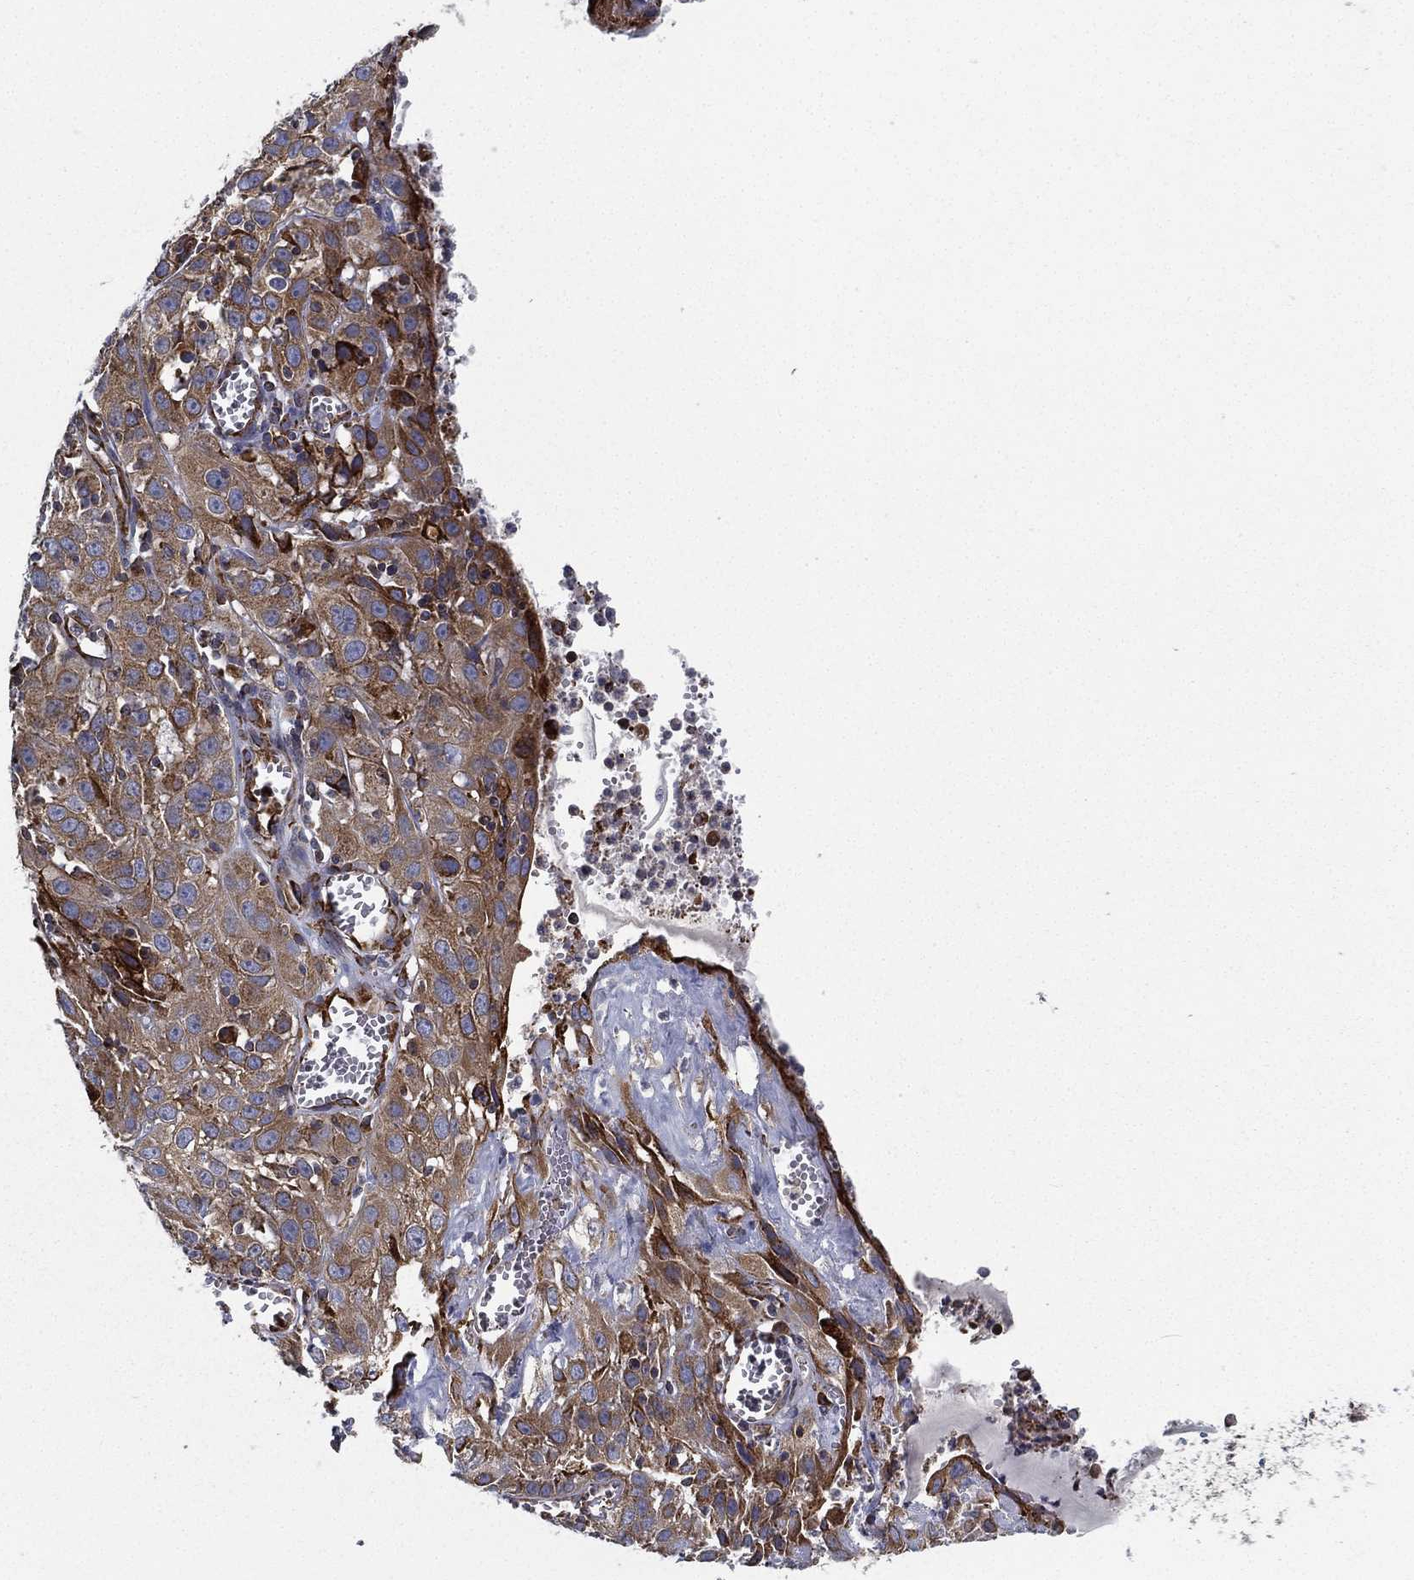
{"staining": {"intensity": "moderate", "quantity": ">75%", "location": "cytoplasmic/membranous"}, "tissue": "cervical cancer", "cell_type": "Tumor cells", "image_type": "cancer", "snomed": [{"axis": "morphology", "description": "Squamous cell carcinoma, NOS"}, {"axis": "topography", "description": "Cervix"}], "caption": "Moderate cytoplasmic/membranous protein expression is present in approximately >75% of tumor cells in squamous cell carcinoma (cervical). The staining was performed using DAB, with brown indicating positive protein expression. Nuclei are stained blue with hematoxylin.", "gene": "MT-CYB", "patient": {"sex": "female", "age": 32}}